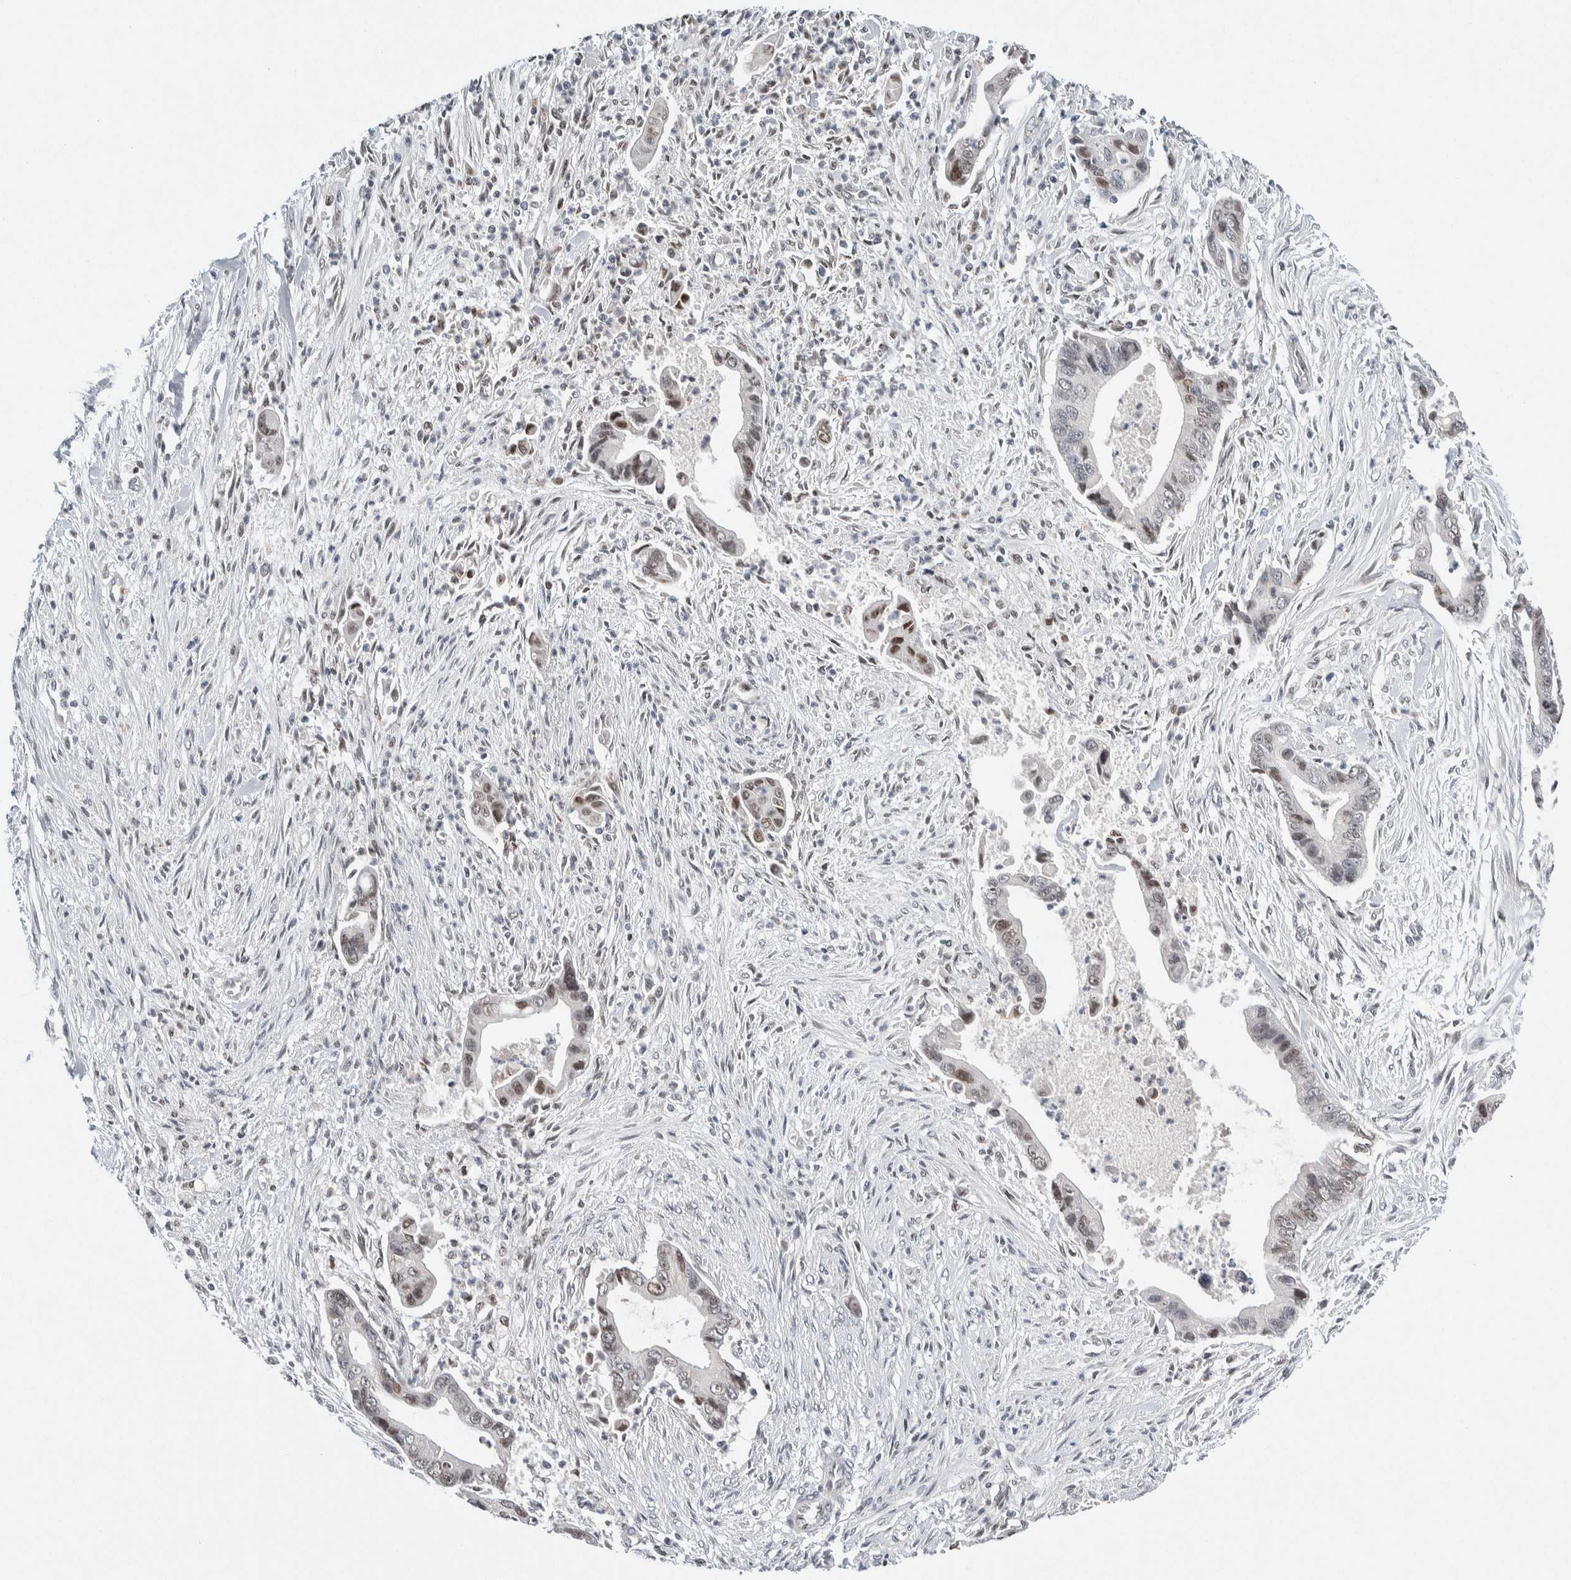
{"staining": {"intensity": "moderate", "quantity": "<25%", "location": "nuclear"}, "tissue": "liver cancer", "cell_type": "Tumor cells", "image_type": "cancer", "snomed": [{"axis": "morphology", "description": "Cholangiocarcinoma"}, {"axis": "topography", "description": "Liver"}], "caption": "Immunohistochemical staining of cholangiocarcinoma (liver) demonstrates moderate nuclear protein staining in about <25% of tumor cells.", "gene": "NEUROD1", "patient": {"sex": "female", "age": 55}}